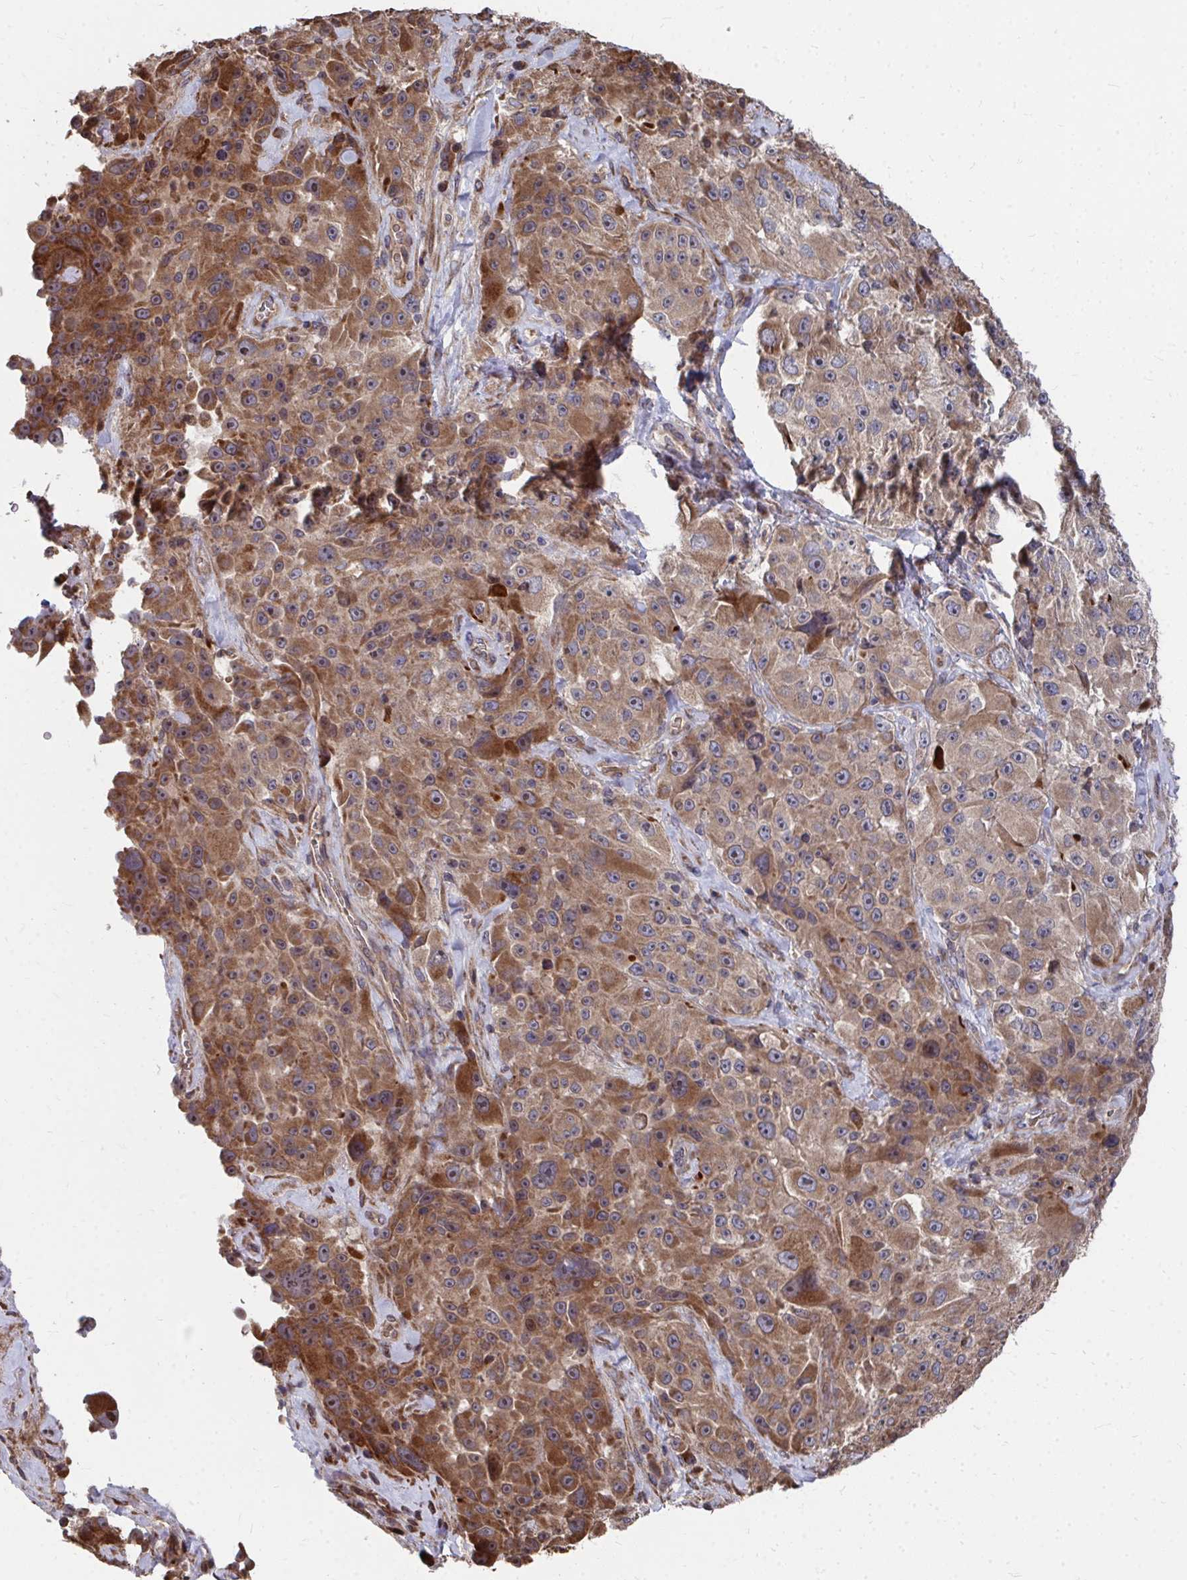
{"staining": {"intensity": "moderate", "quantity": ">75%", "location": "cytoplasmic/membranous"}, "tissue": "melanoma", "cell_type": "Tumor cells", "image_type": "cancer", "snomed": [{"axis": "morphology", "description": "Malignant melanoma, Metastatic site"}, {"axis": "topography", "description": "Lymph node"}], "caption": "Human melanoma stained with a brown dye demonstrates moderate cytoplasmic/membranous positive expression in approximately >75% of tumor cells.", "gene": "FAM89A", "patient": {"sex": "male", "age": 62}}